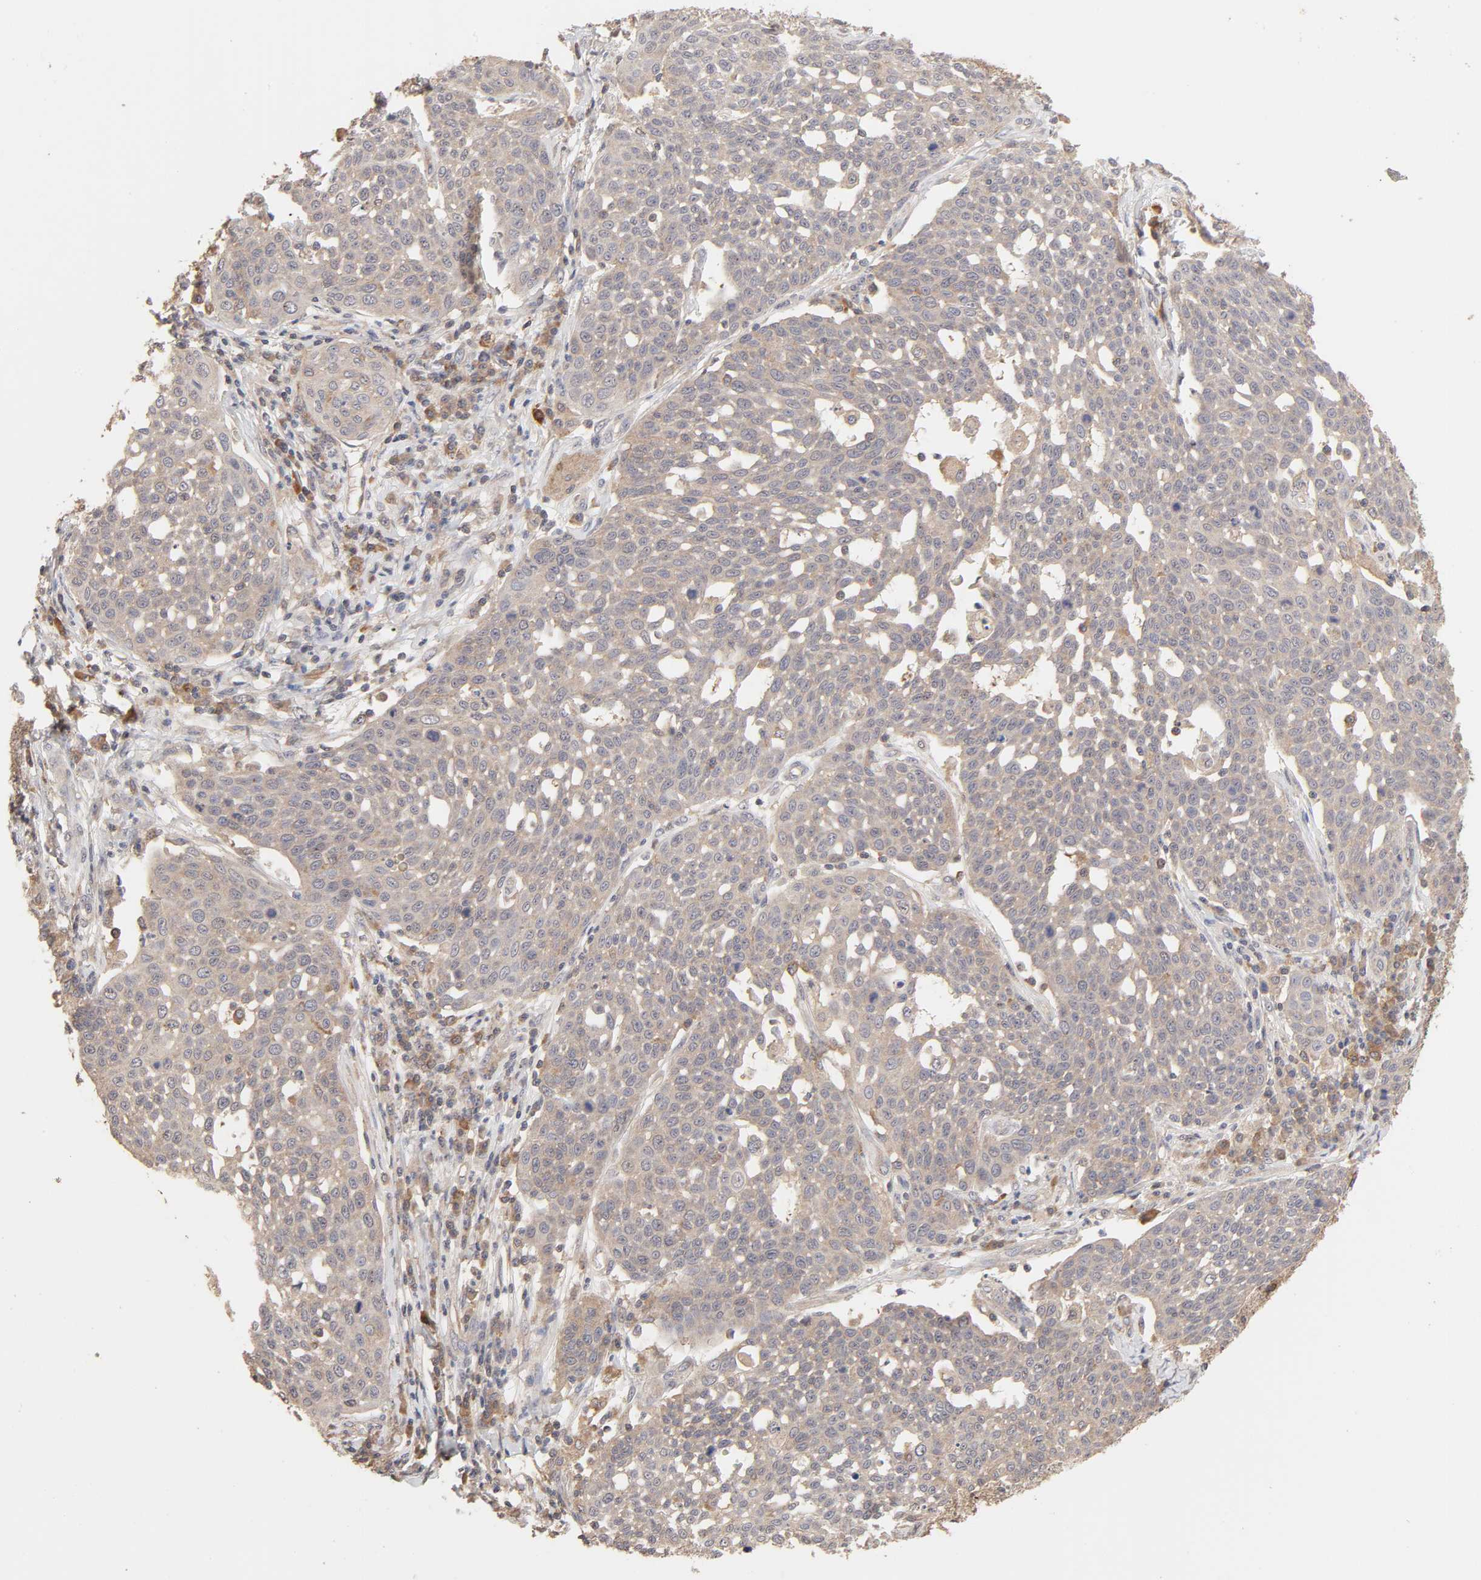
{"staining": {"intensity": "weak", "quantity": "25%-75%", "location": "cytoplasmic/membranous"}, "tissue": "cervical cancer", "cell_type": "Tumor cells", "image_type": "cancer", "snomed": [{"axis": "morphology", "description": "Squamous cell carcinoma, NOS"}, {"axis": "topography", "description": "Cervix"}], "caption": "Weak cytoplasmic/membranous protein staining is identified in about 25%-75% of tumor cells in cervical cancer.", "gene": "AP1G2", "patient": {"sex": "female", "age": 34}}